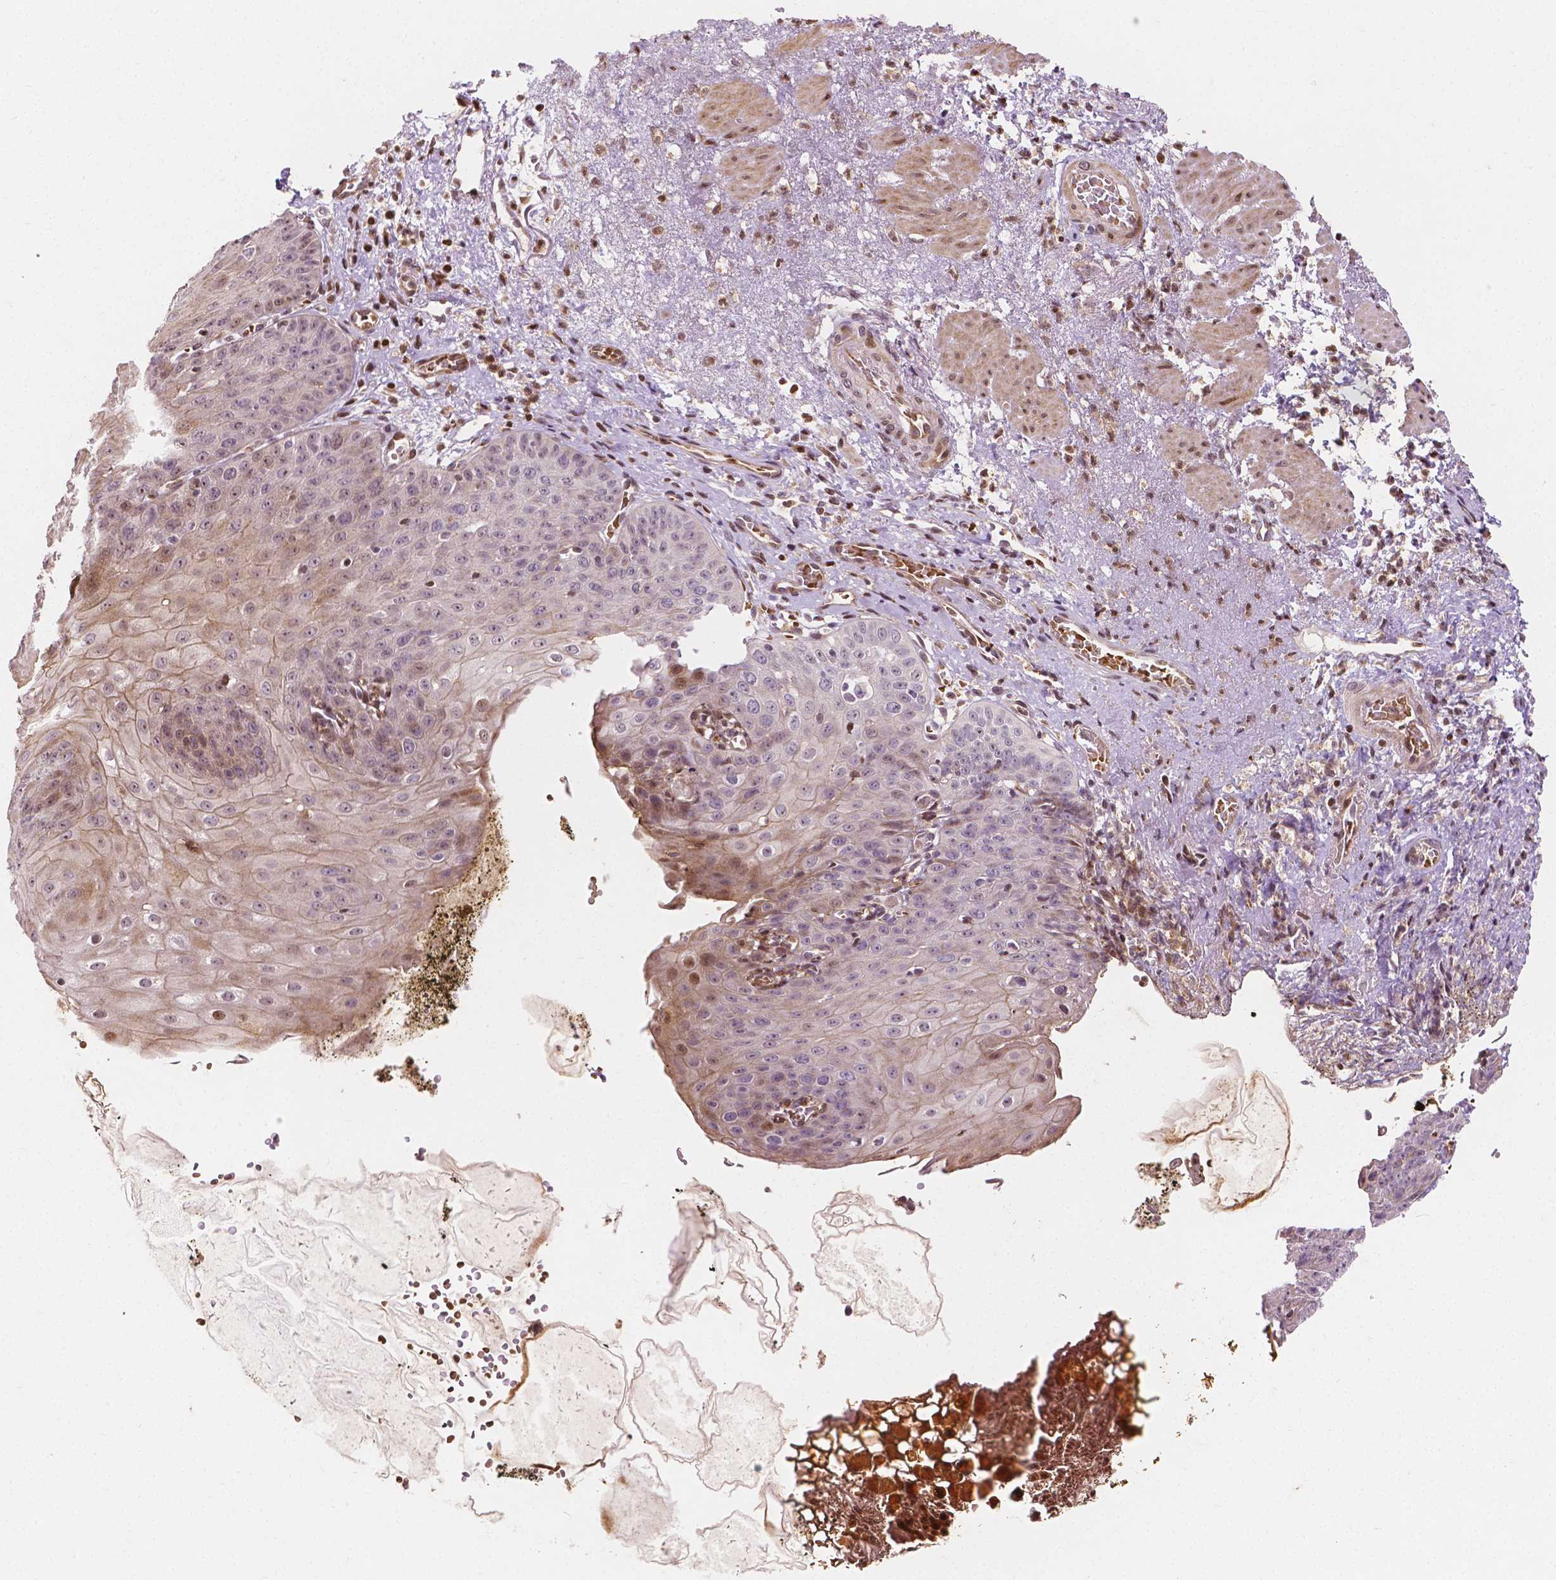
{"staining": {"intensity": "moderate", "quantity": "<25%", "location": "cytoplasmic/membranous,nuclear"}, "tissue": "esophagus", "cell_type": "Squamous epithelial cells", "image_type": "normal", "snomed": [{"axis": "morphology", "description": "Normal tissue, NOS"}, {"axis": "topography", "description": "Esophagus"}], "caption": "Protein positivity by IHC exhibits moderate cytoplasmic/membranous,nuclear expression in approximately <25% of squamous epithelial cells in unremarkable esophagus.", "gene": "PTPN18", "patient": {"sex": "male", "age": 71}}